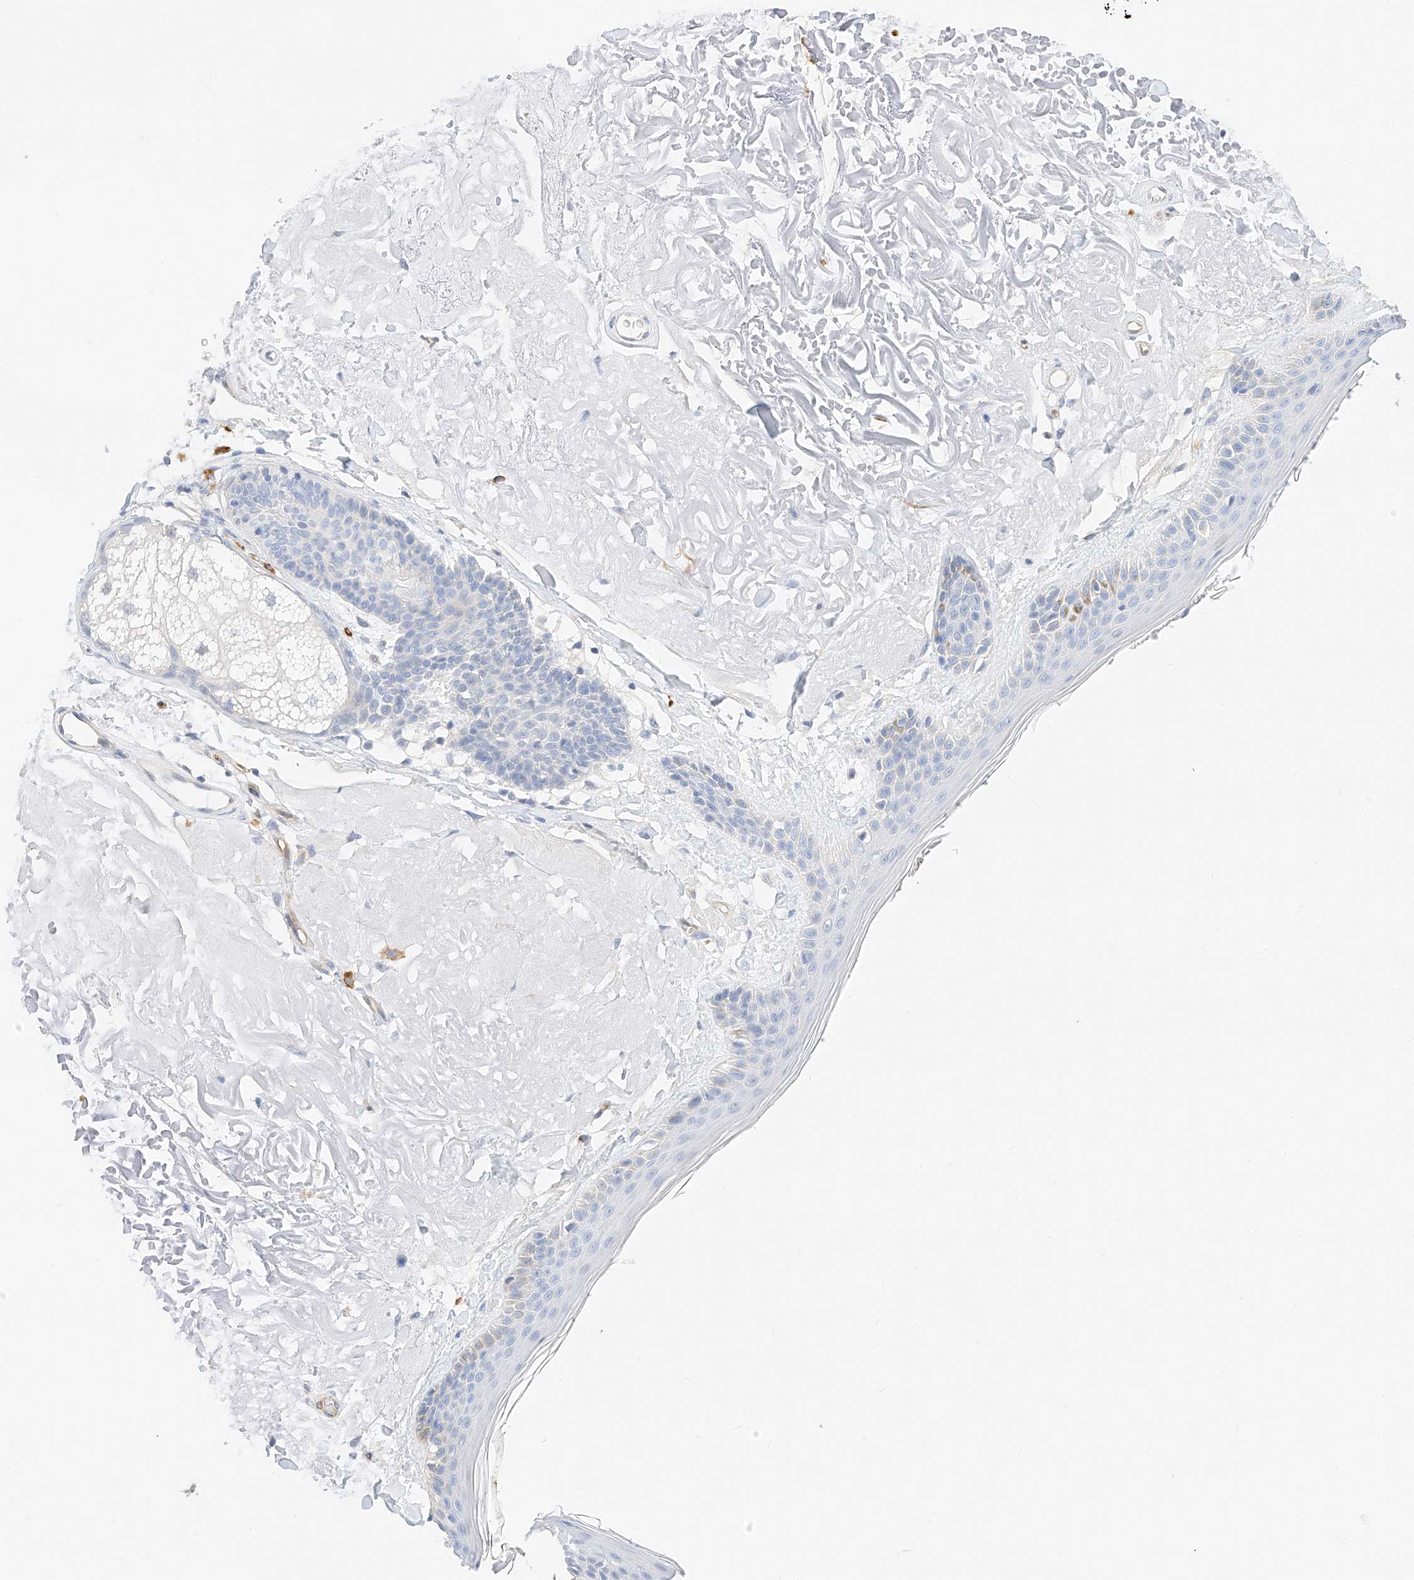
{"staining": {"intensity": "negative", "quantity": "none", "location": "none"}, "tissue": "skin", "cell_type": "Fibroblasts", "image_type": "normal", "snomed": [{"axis": "morphology", "description": "Normal tissue, NOS"}, {"axis": "topography", "description": "Skin"}, {"axis": "topography", "description": "Skeletal muscle"}], "caption": "Skin stained for a protein using IHC shows no expression fibroblasts.", "gene": "CDCP2", "patient": {"sex": "male", "age": 83}}